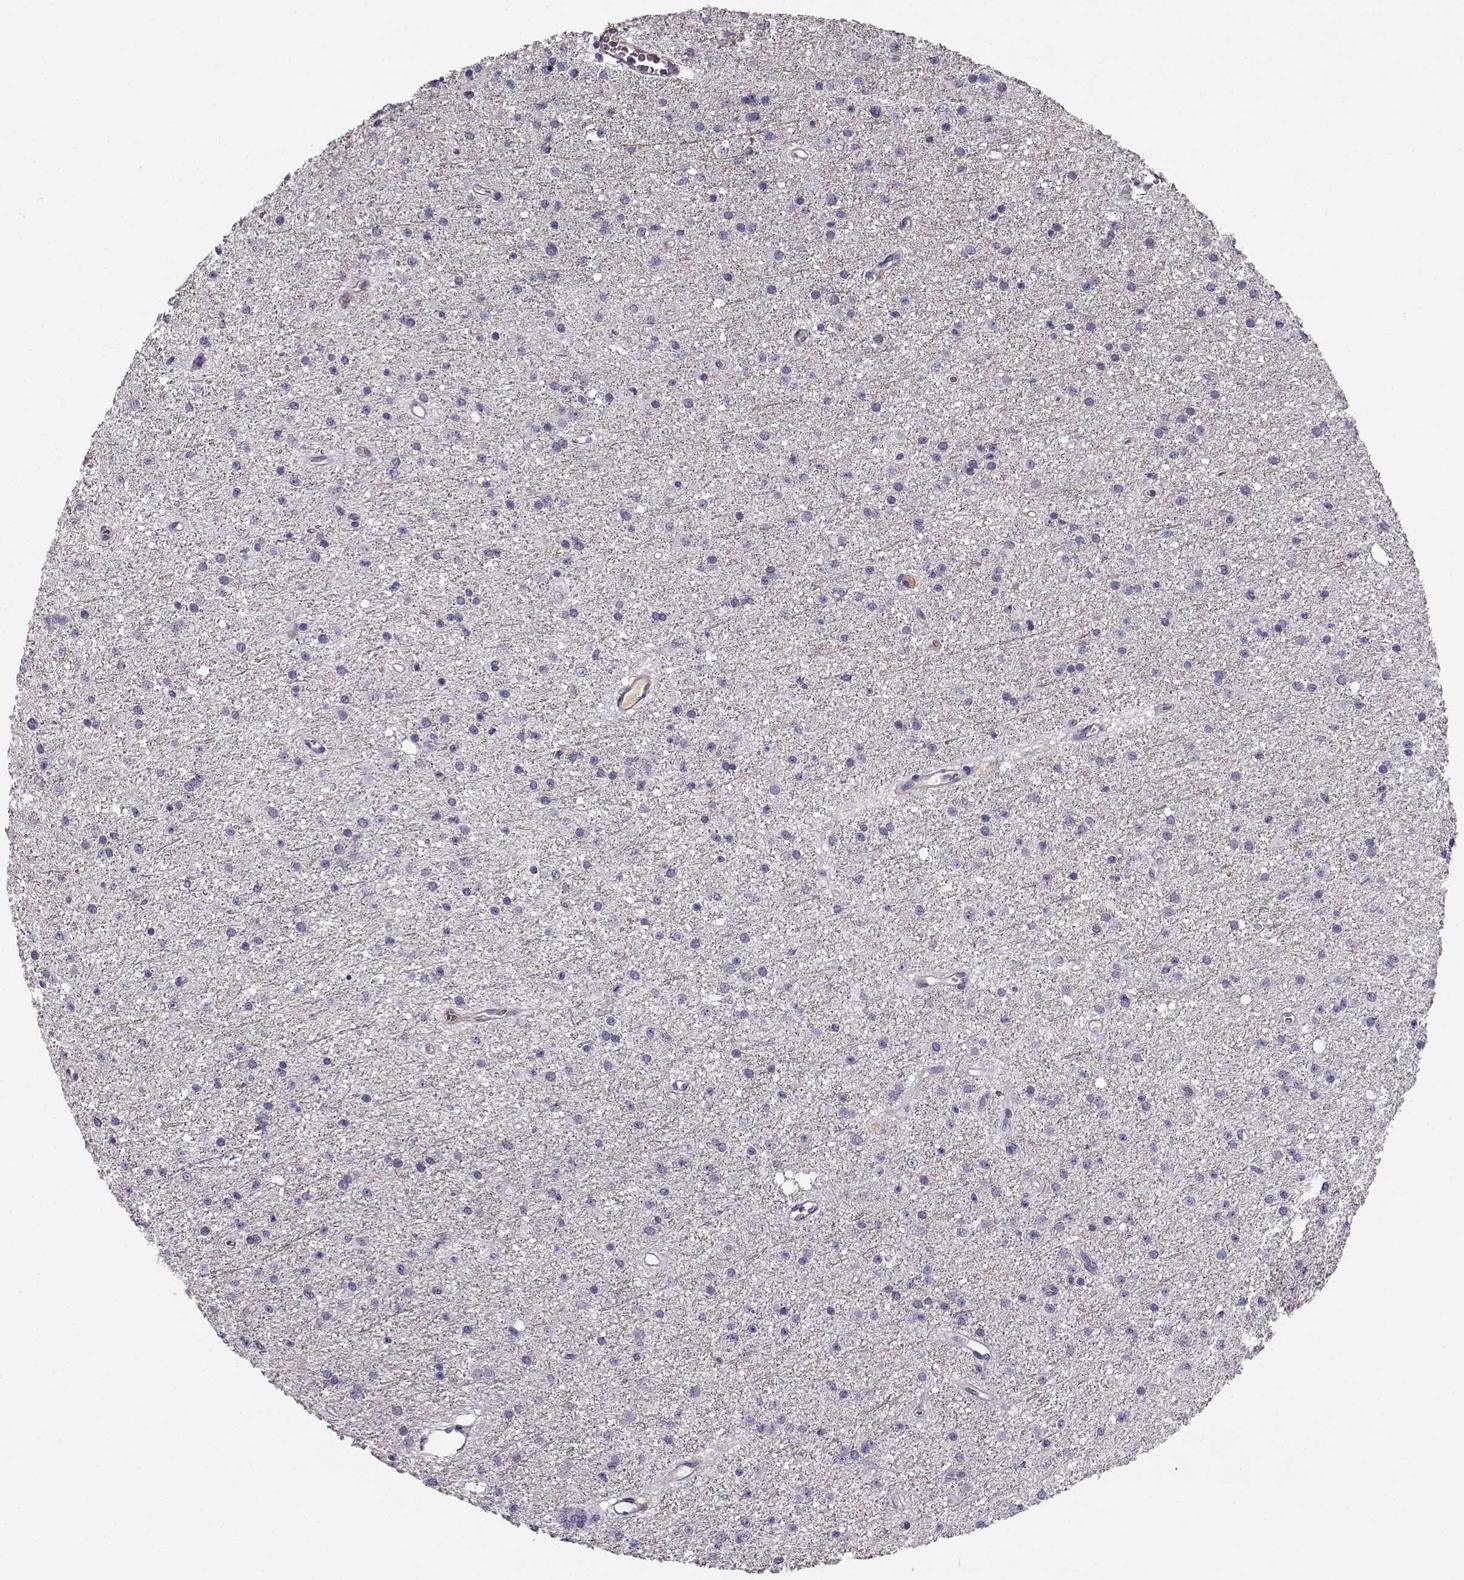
{"staining": {"intensity": "negative", "quantity": "none", "location": "none"}, "tissue": "glioma", "cell_type": "Tumor cells", "image_type": "cancer", "snomed": [{"axis": "morphology", "description": "Glioma, malignant, Low grade"}, {"axis": "topography", "description": "Brain"}], "caption": "A histopathology image of human glioma is negative for staining in tumor cells.", "gene": "TRIM69", "patient": {"sex": "male", "age": 27}}